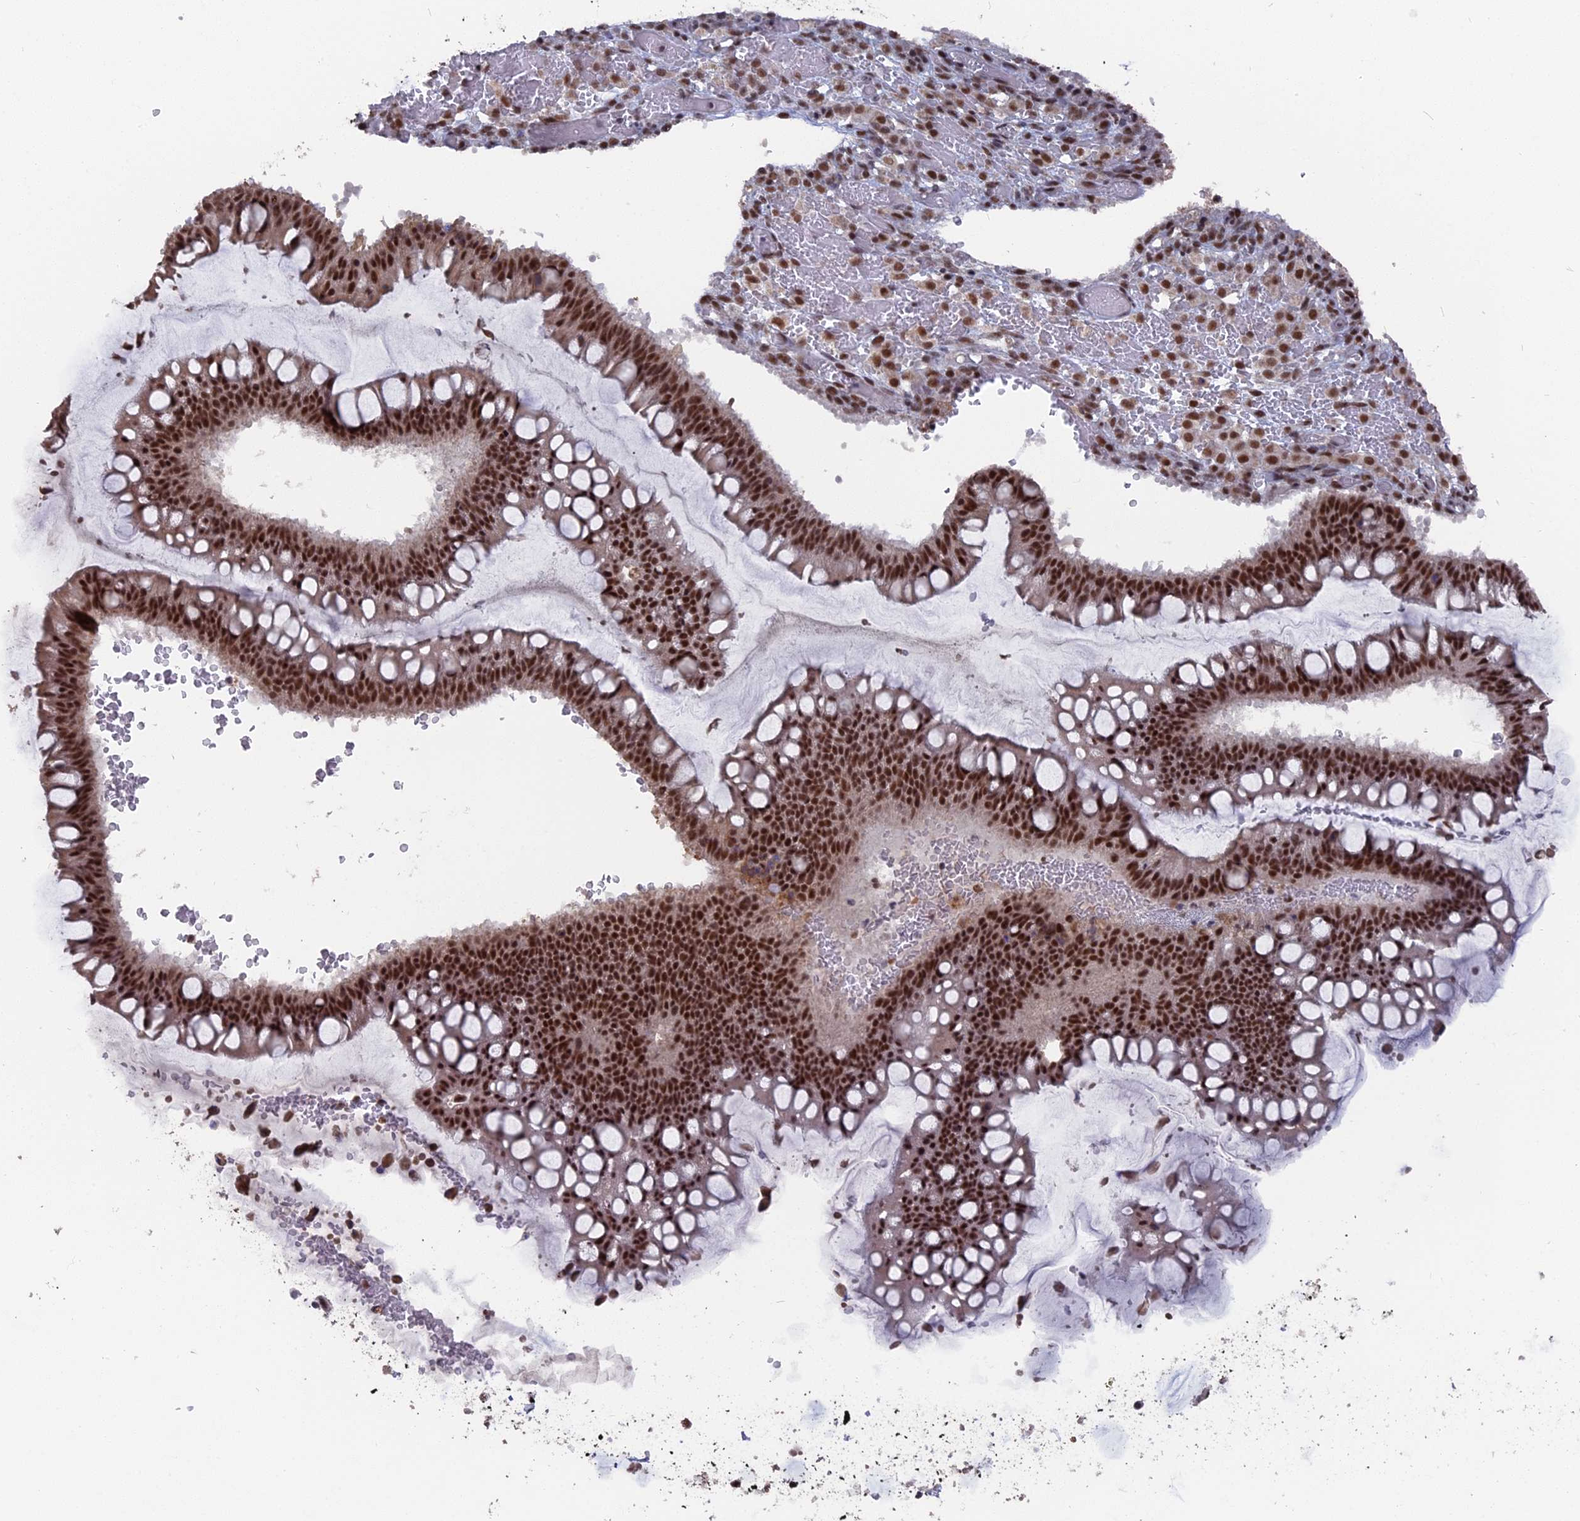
{"staining": {"intensity": "strong", "quantity": ">75%", "location": "nuclear"}, "tissue": "ovarian cancer", "cell_type": "Tumor cells", "image_type": "cancer", "snomed": [{"axis": "morphology", "description": "Cystadenocarcinoma, mucinous, NOS"}, {"axis": "topography", "description": "Ovary"}], "caption": "Strong nuclear protein positivity is present in approximately >75% of tumor cells in mucinous cystadenocarcinoma (ovarian). (brown staining indicates protein expression, while blue staining denotes nuclei).", "gene": "SF3A2", "patient": {"sex": "female", "age": 73}}